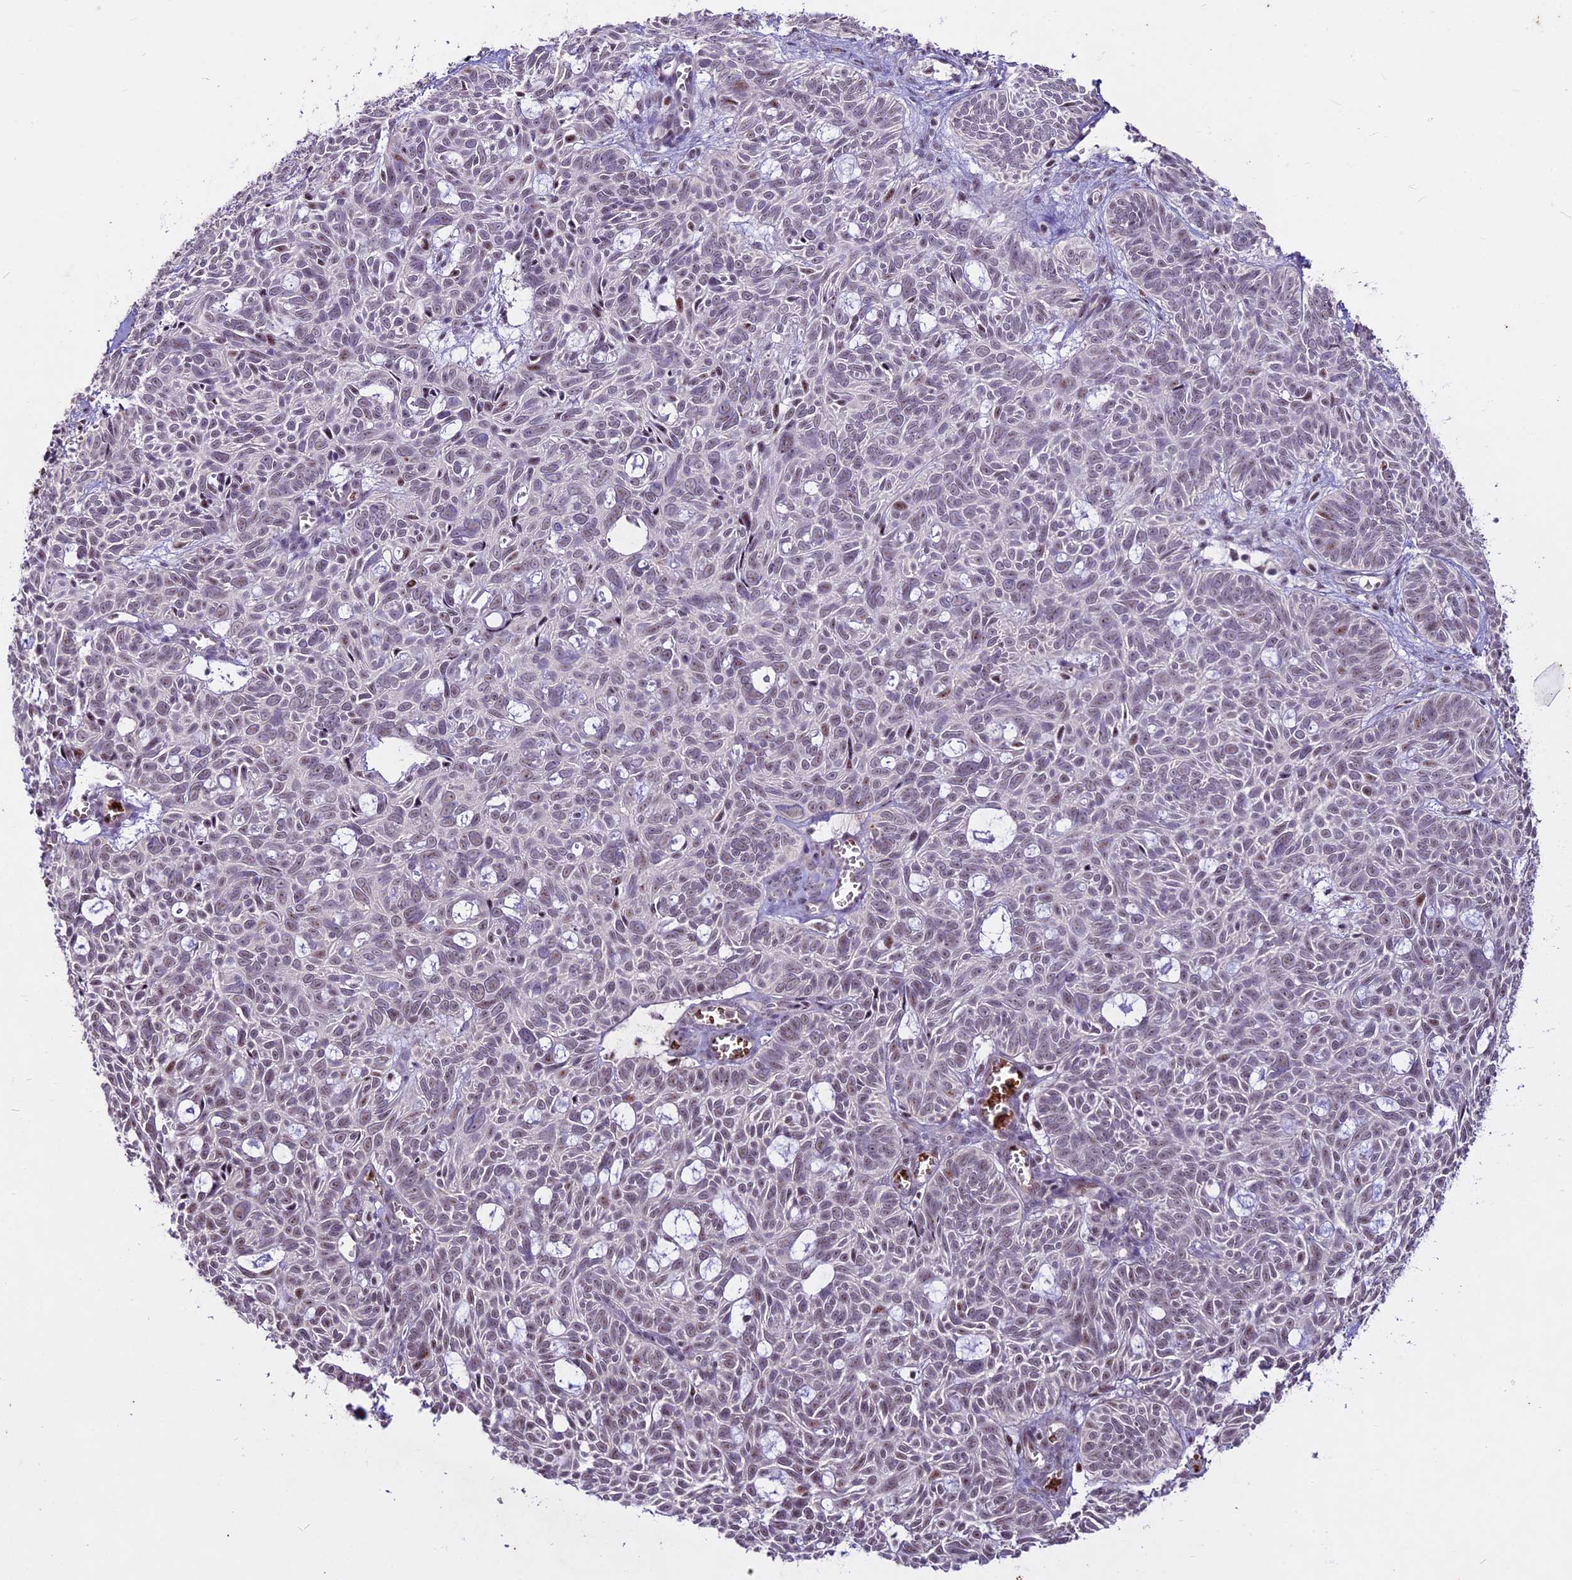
{"staining": {"intensity": "weak", "quantity": "<25%", "location": "nuclear"}, "tissue": "skin cancer", "cell_type": "Tumor cells", "image_type": "cancer", "snomed": [{"axis": "morphology", "description": "Basal cell carcinoma"}, {"axis": "topography", "description": "Skin"}], "caption": "An immunohistochemistry histopathology image of skin basal cell carcinoma is shown. There is no staining in tumor cells of skin basal cell carcinoma.", "gene": "SUSD3", "patient": {"sex": "male", "age": 69}}